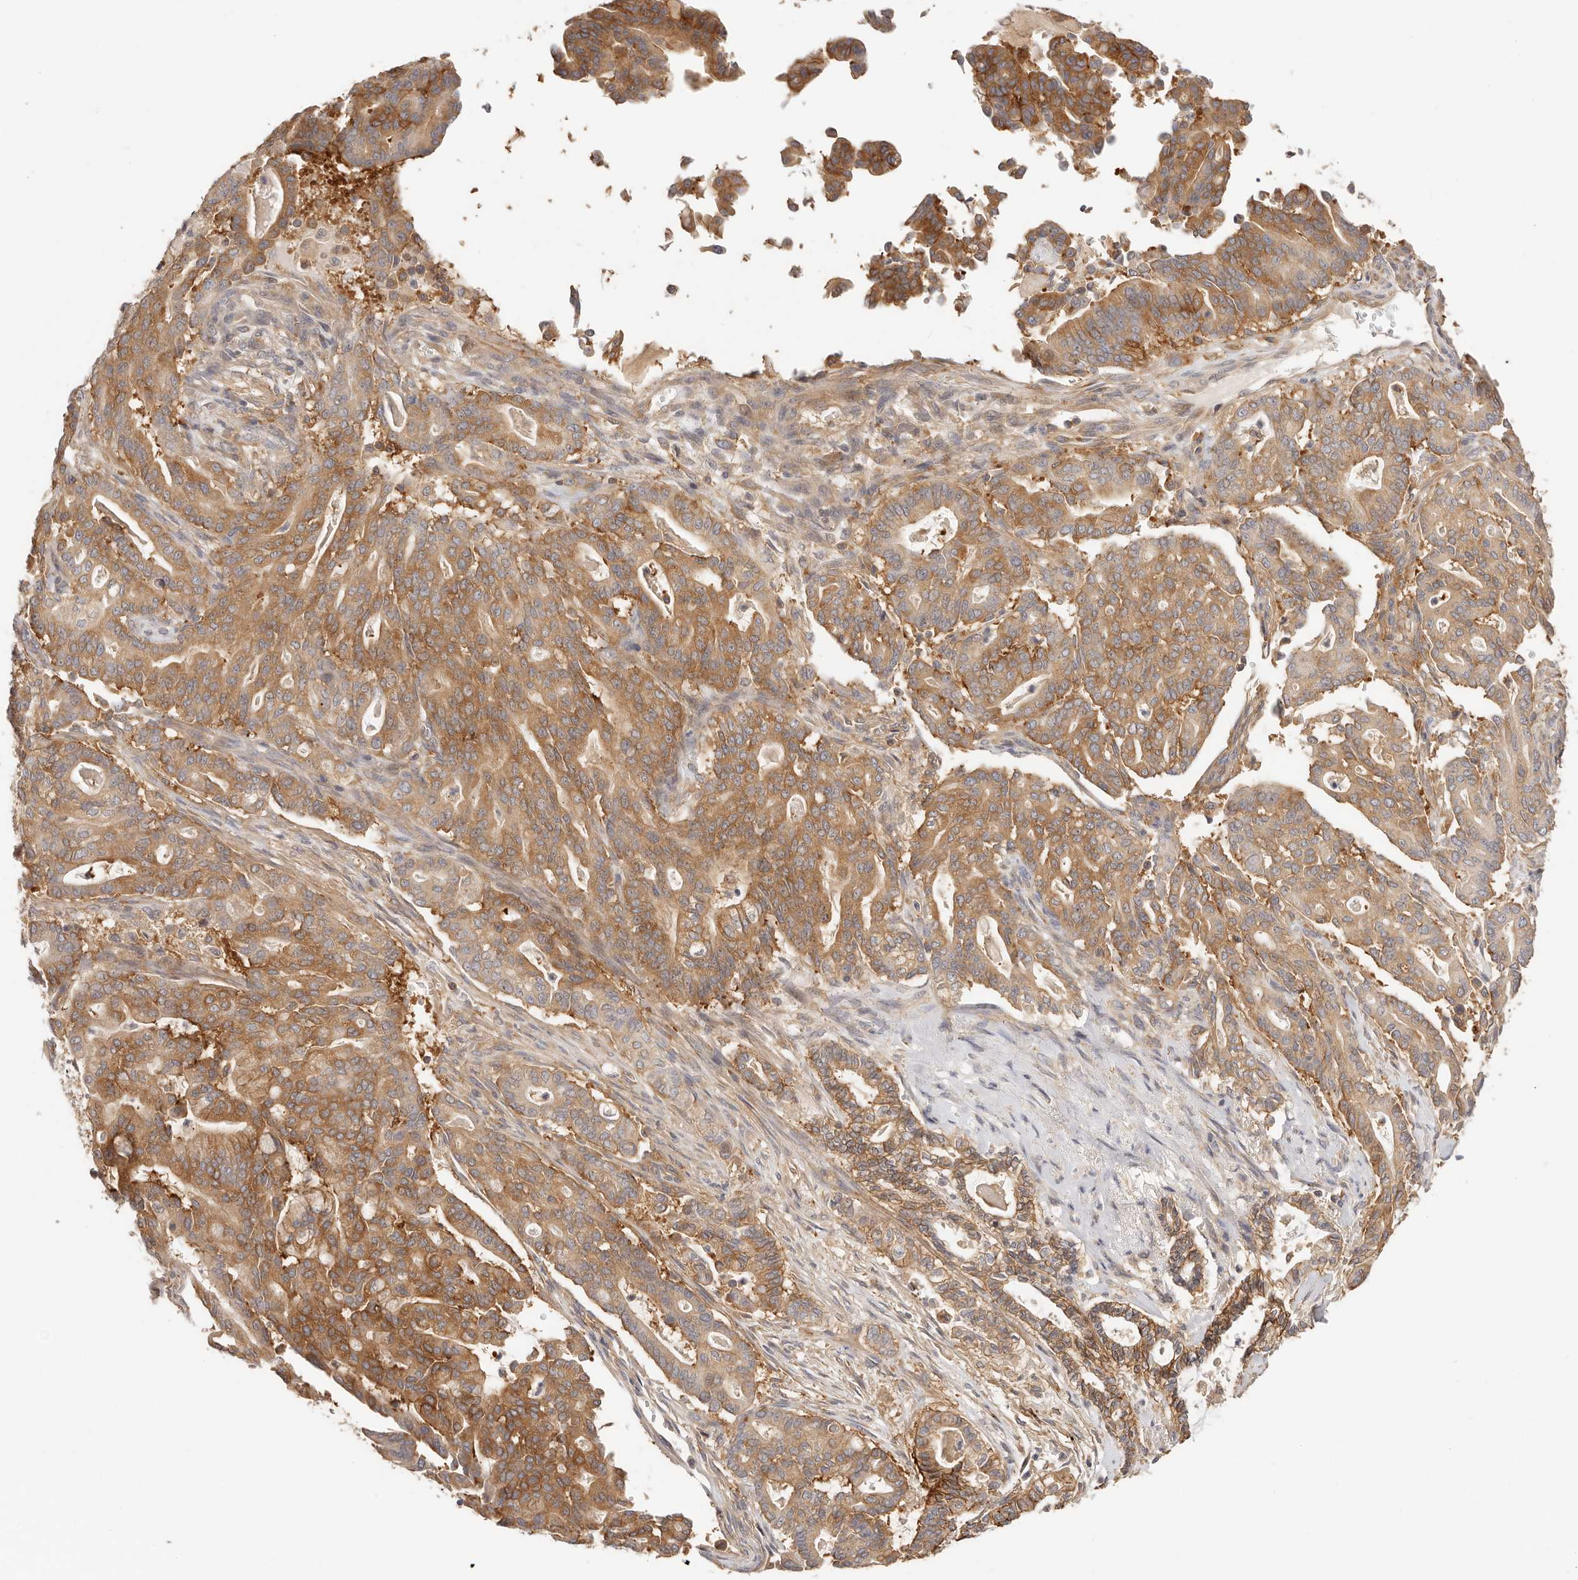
{"staining": {"intensity": "moderate", "quantity": ">75%", "location": "cytoplasmic/membranous"}, "tissue": "pancreatic cancer", "cell_type": "Tumor cells", "image_type": "cancer", "snomed": [{"axis": "morphology", "description": "Adenocarcinoma, NOS"}, {"axis": "topography", "description": "Pancreas"}], "caption": "Pancreatic cancer stained with IHC demonstrates moderate cytoplasmic/membranous expression in about >75% of tumor cells. Immunohistochemistry (ihc) stains the protein in brown and the nuclei are stained blue.", "gene": "DTNBP1", "patient": {"sex": "male", "age": 63}}